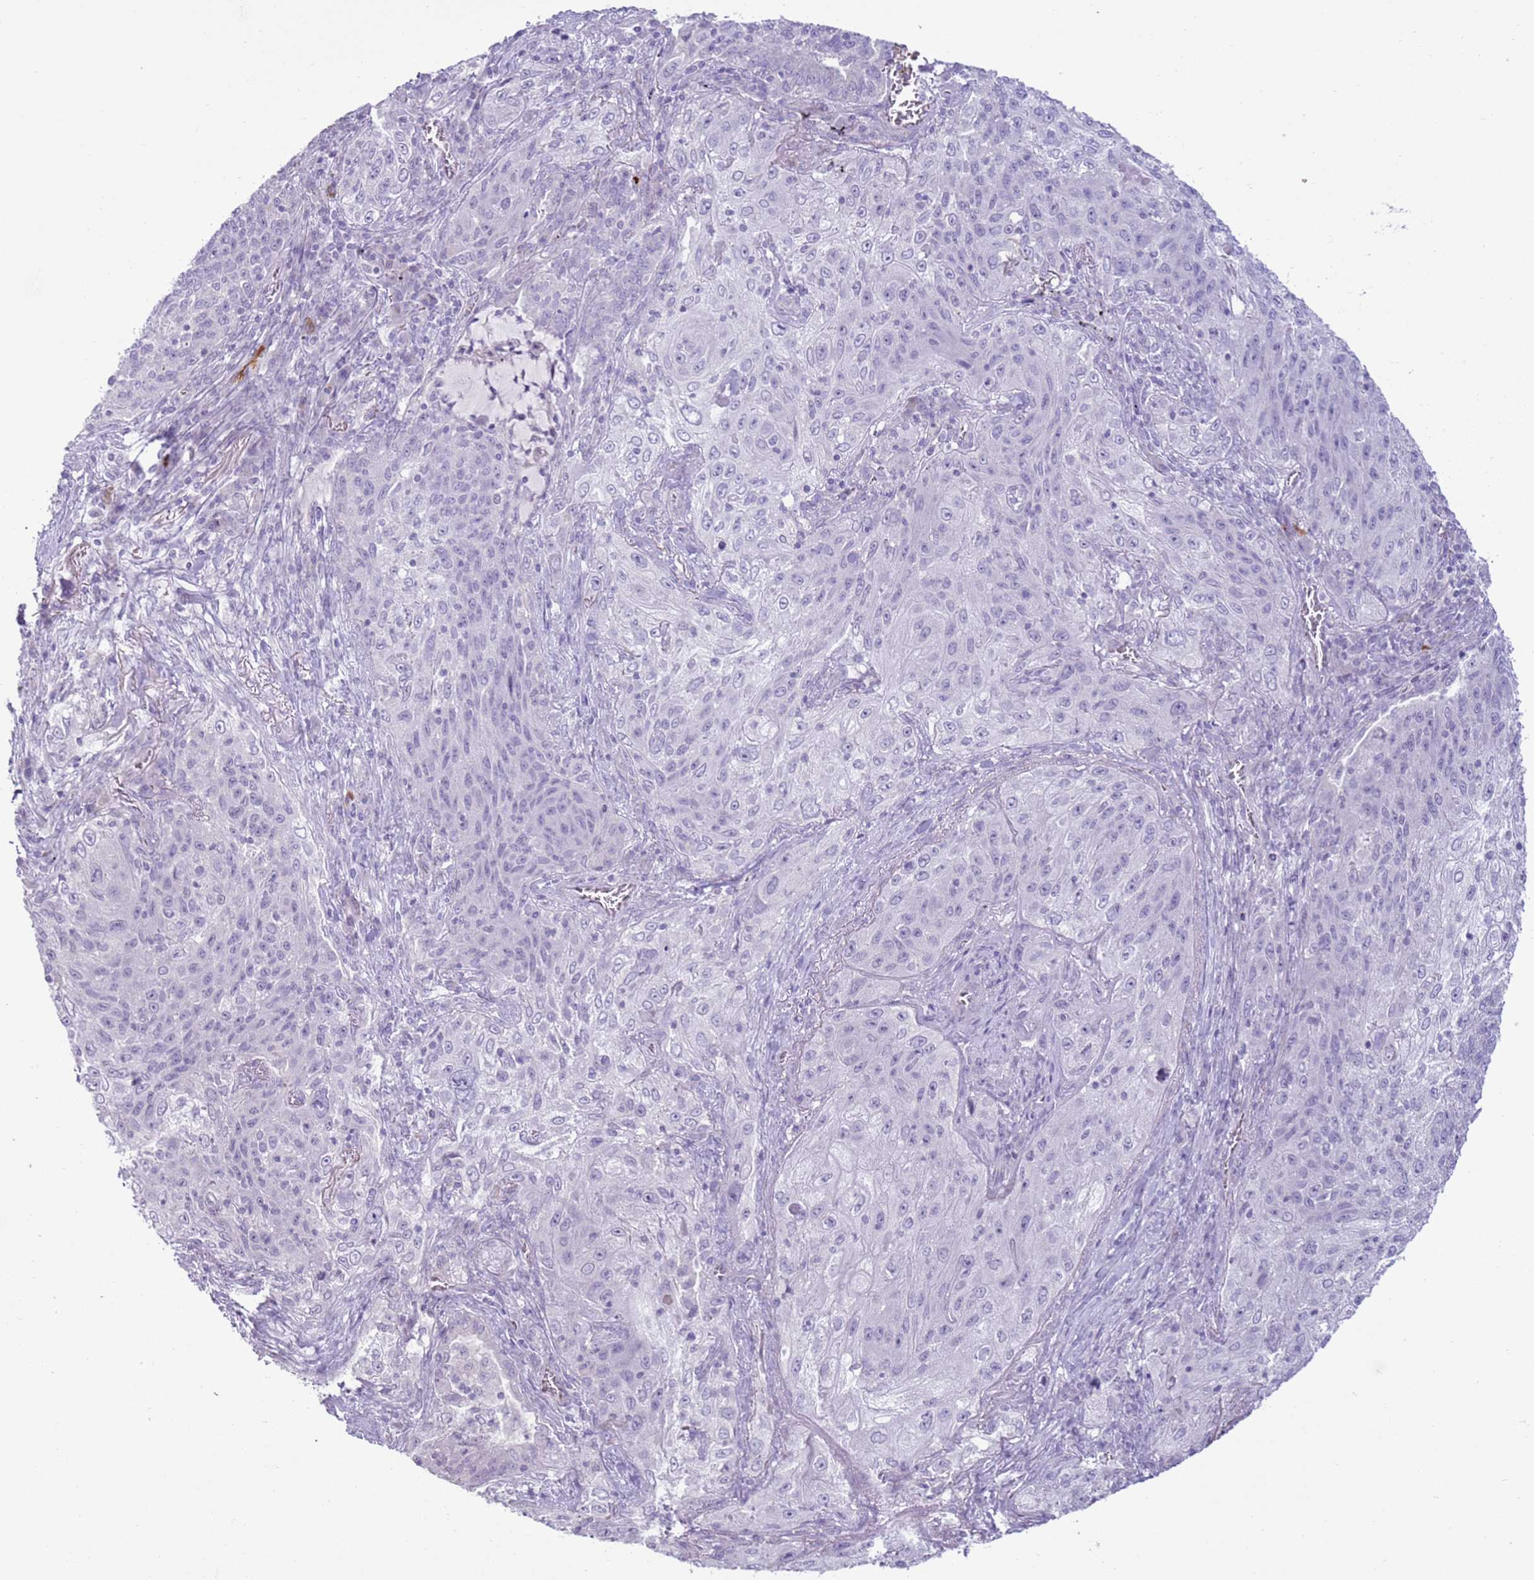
{"staining": {"intensity": "negative", "quantity": "none", "location": "none"}, "tissue": "lung cancer", "cell_type": "Tumor cells", "image_type": "cancer", "snomed": [{"axis": "morphology", "description": "Squamous cell carcinoma, NOS"}, {"axis": "topography", "description": "Lung"}], "caption": "Tumor cells show no significant staining in lung cancer.", "gene": "ZNF239", "patient": {"sex": "female", "age": 69}}